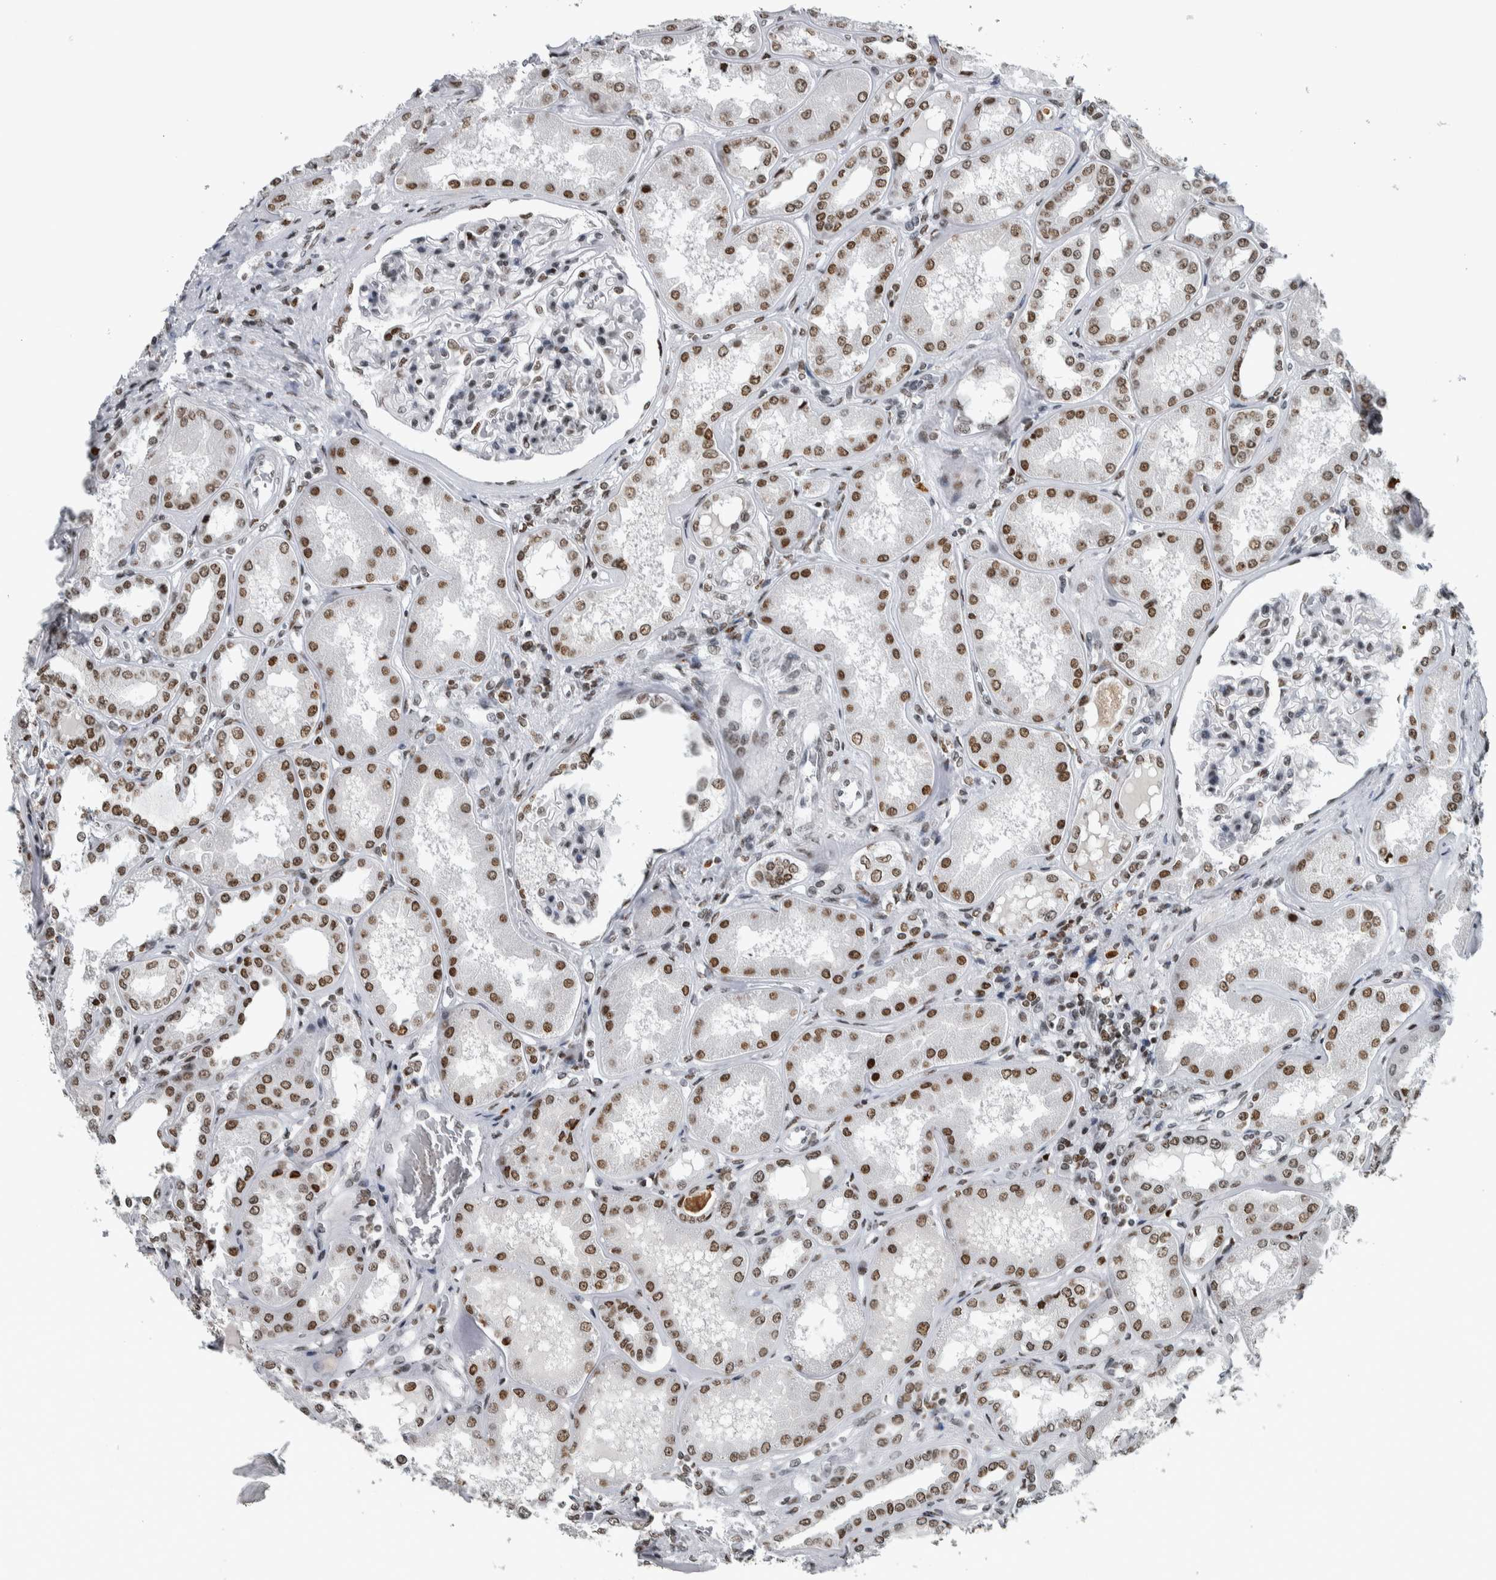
{"staining": {"intensity": "strong", "quantity": "25%-75%", "location": "nuclear"}, "tissue": "kidney", "cell_type": "Cells in glomeruli", "image_type": "normal", "snomed": [{"axis": "morphology", "description": "Normal tissue, NOS"}, {"axis": "topography", "description": "Kidney"}], "caption": "The immunohistochemical stain shows strong nuclear expression in cells in glomeruli of normal kidney.", "gene": "TOP2B", "patient": {"sex": "female", "age": 56}}